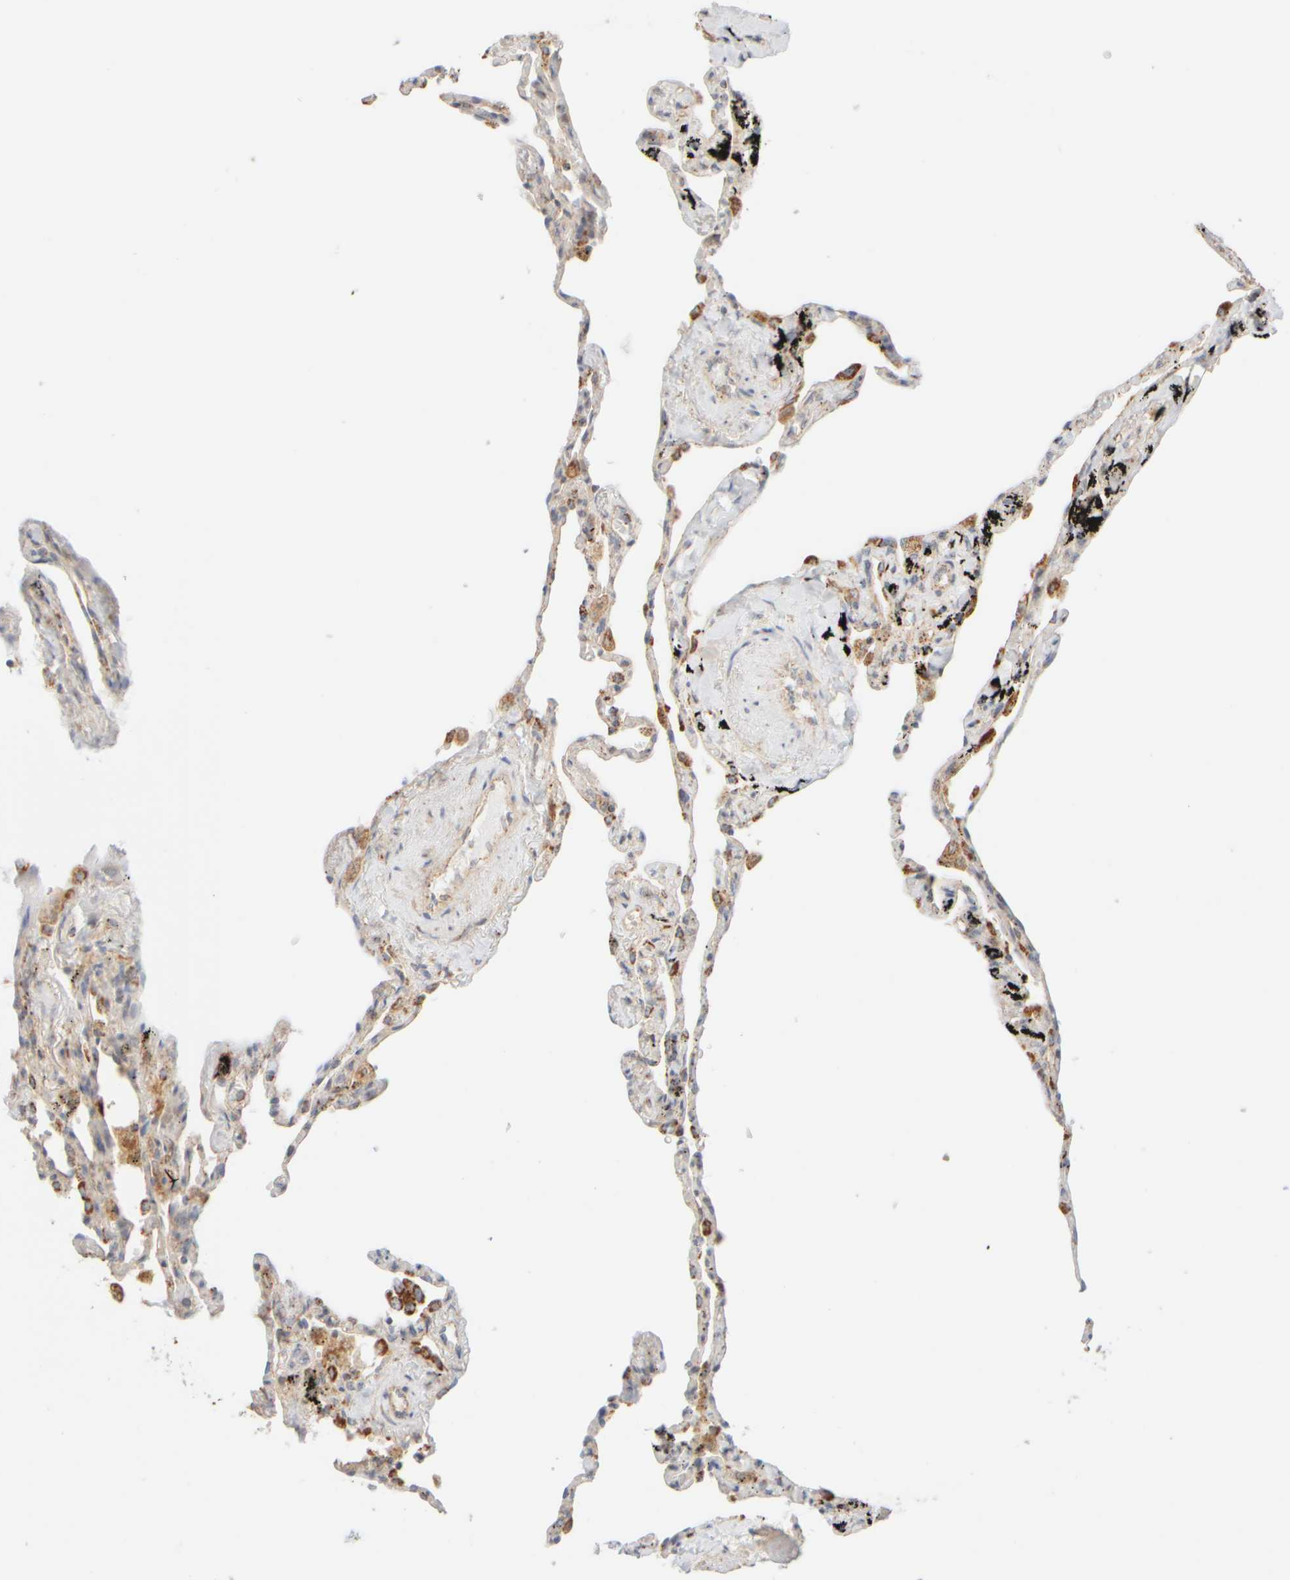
{"staining": {"intensity": "moderate", "quantity": "25%-75%", "location": "cytoplasmic/membranous"}, "tissue": "lung", "cell_type": "Alveolar cells", "image_type": "normal", "snomed": [{"axis": "morphology", "description": "Normal tissue, NOS"}, {"axis": "topography", "description": "Lung"}], "caption": "A micrograph showing moderate cytoplasmic/membranous staining in about 25%-75% of alveolar cells in unremarkable lung, as visualized by brown immunohistochemical staining.", "gene": "APBB2", "patient": {"sex": "male", "age": 59}}